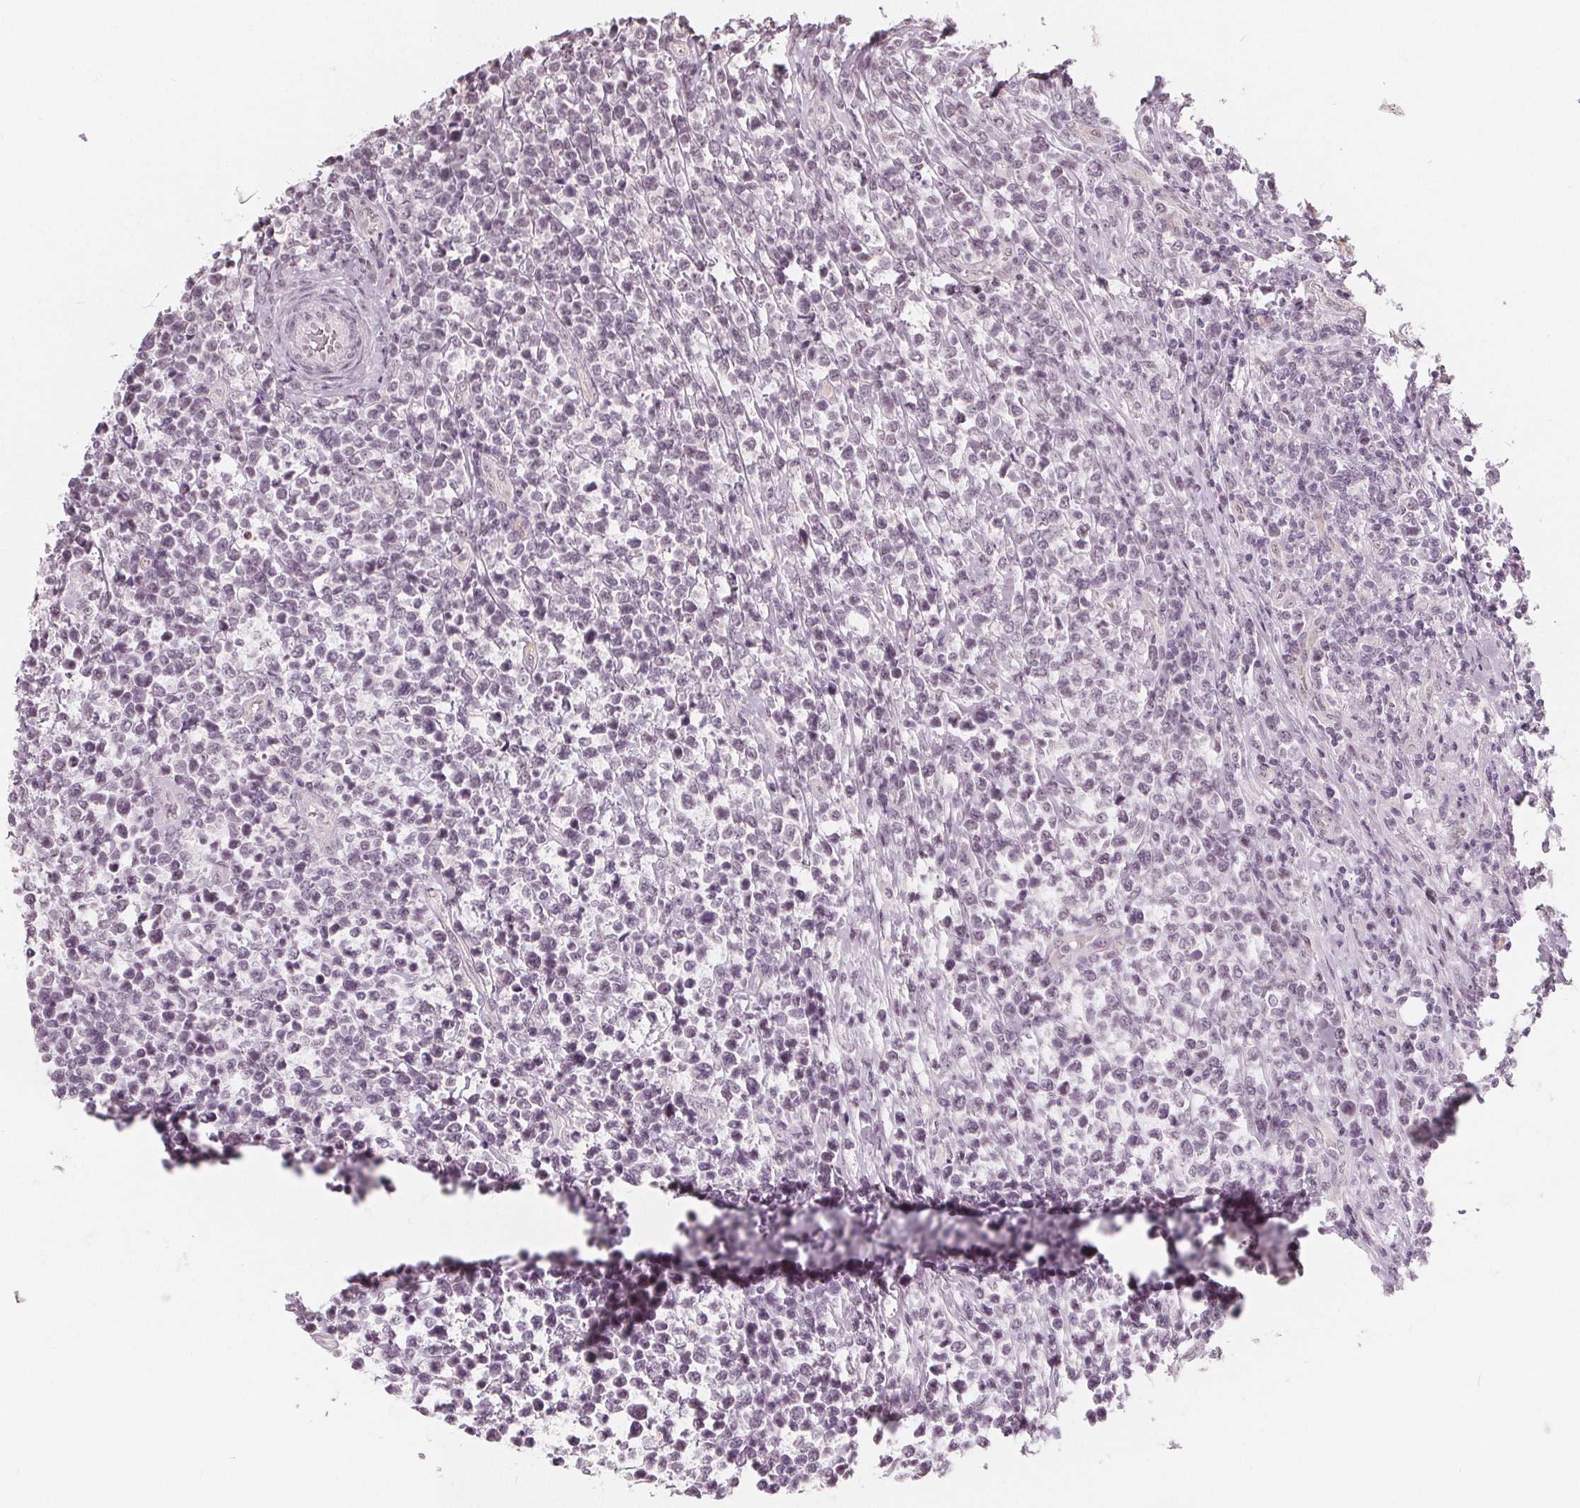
{"staining": {"intensity": "negative", "quantity": "none", "location": "none"}, "tissue": "lymphoma", "cell_type": "Tumor cells", "image_type": "cancer", "snomed": [{"axis": "morphology", "description": "Malignant lymphoma, non-Hodgkin's type, High grade"}, {"axis": "topography", "description": "Soft tissue"}], "caption": "Immunohistochemistry (IHC) of human high-grade malignant lymphoma, non-Hodgkin's type displays no expression in tumor cells.", "gene": "NUP210L", "patient": {"sex": "female", "age": 56}}